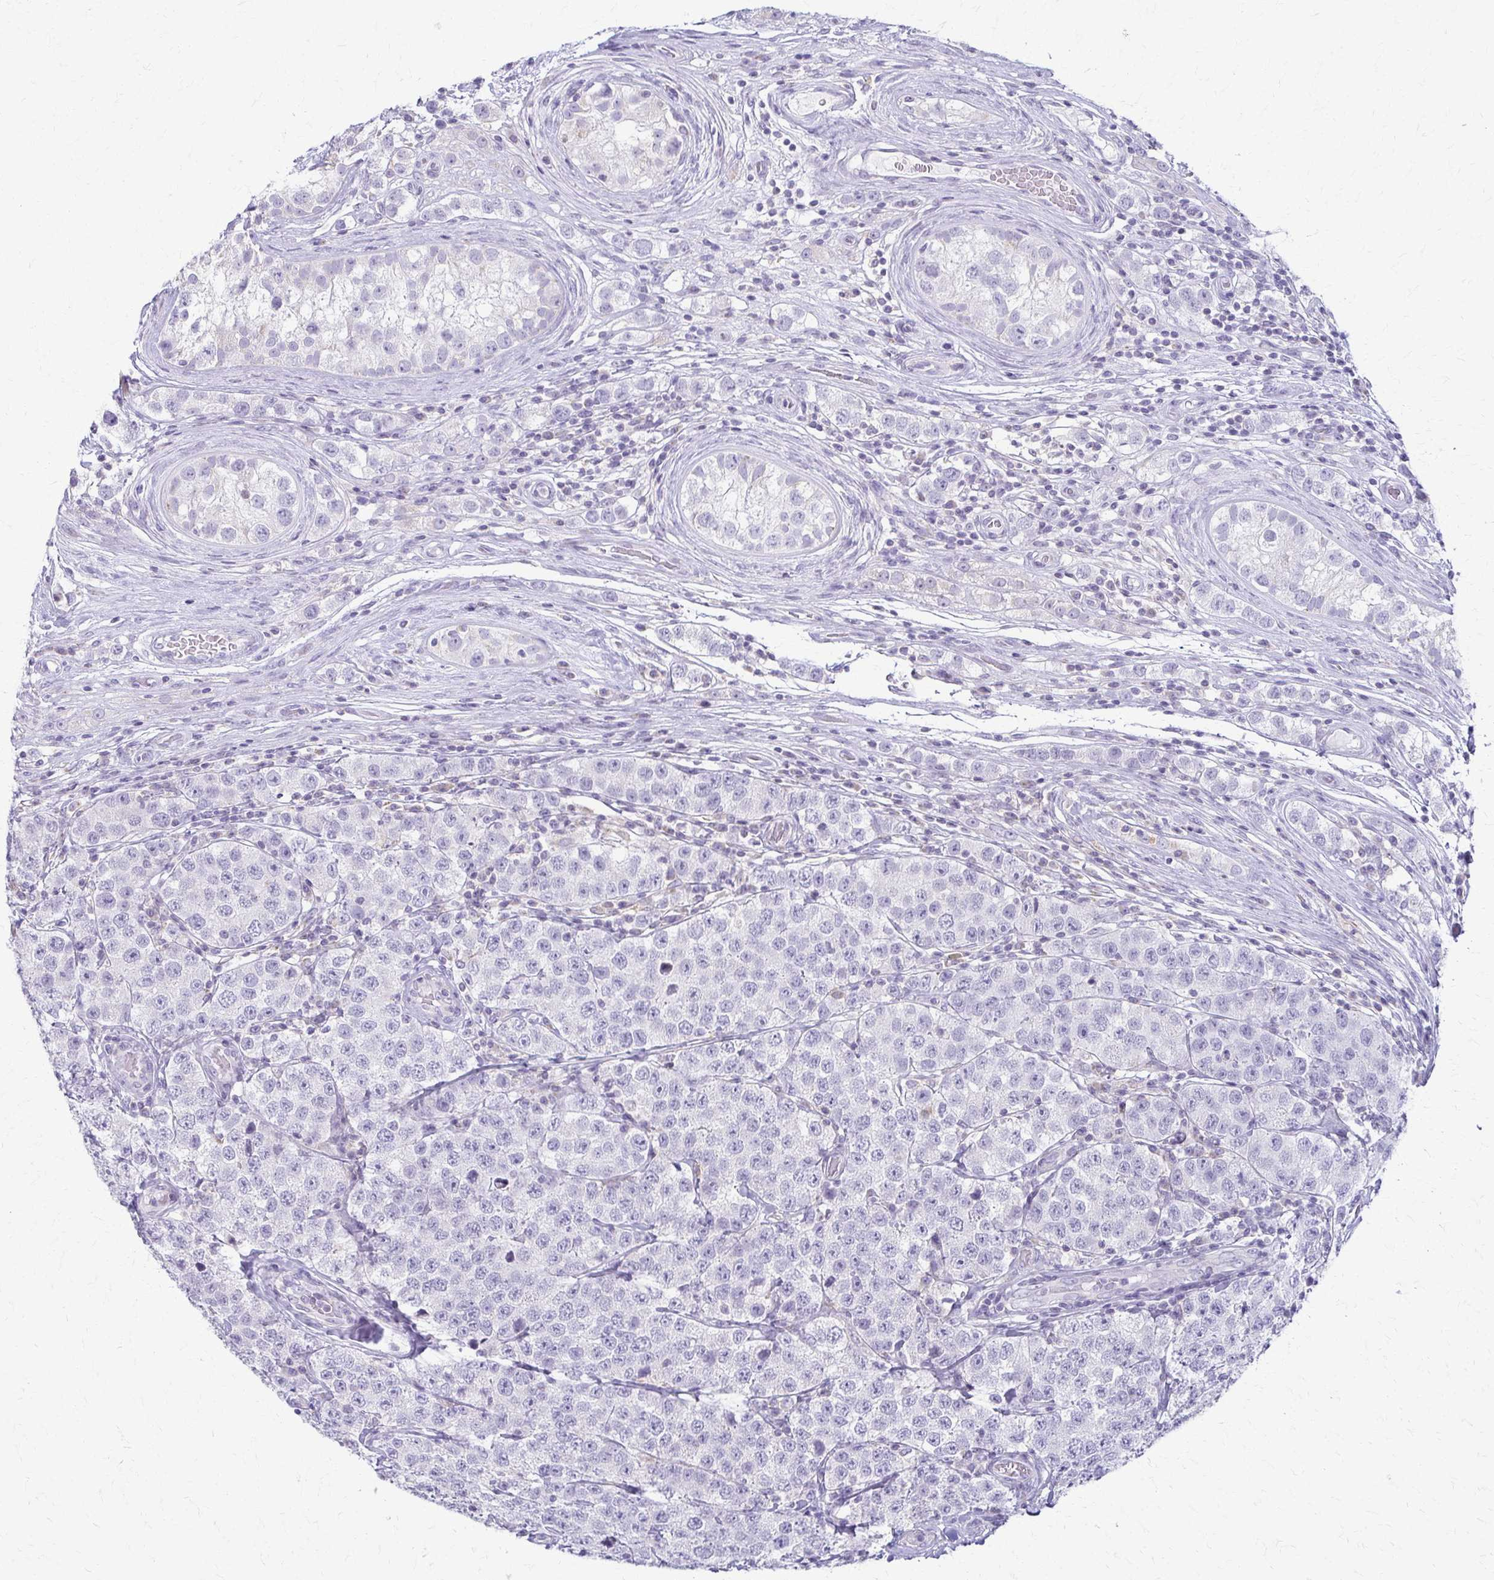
{"staining": {"intensity": "negative", "quantity": "none", "location": "none"}, "tissue": "testis cancer", "cell_type": "Tumor cells", "image_type": "cancer", "snomed": [{"axis": "morphology", "description": "Seminoma, NOS"}, {"axis": "topography", "description": "Testis"}], "caption": "This is an IHC photomicrograph of testis seminoma. There is no staining in tumor cells.", "gene": "FCGR2B", "patient": {"sex": "male", "age": 34}}